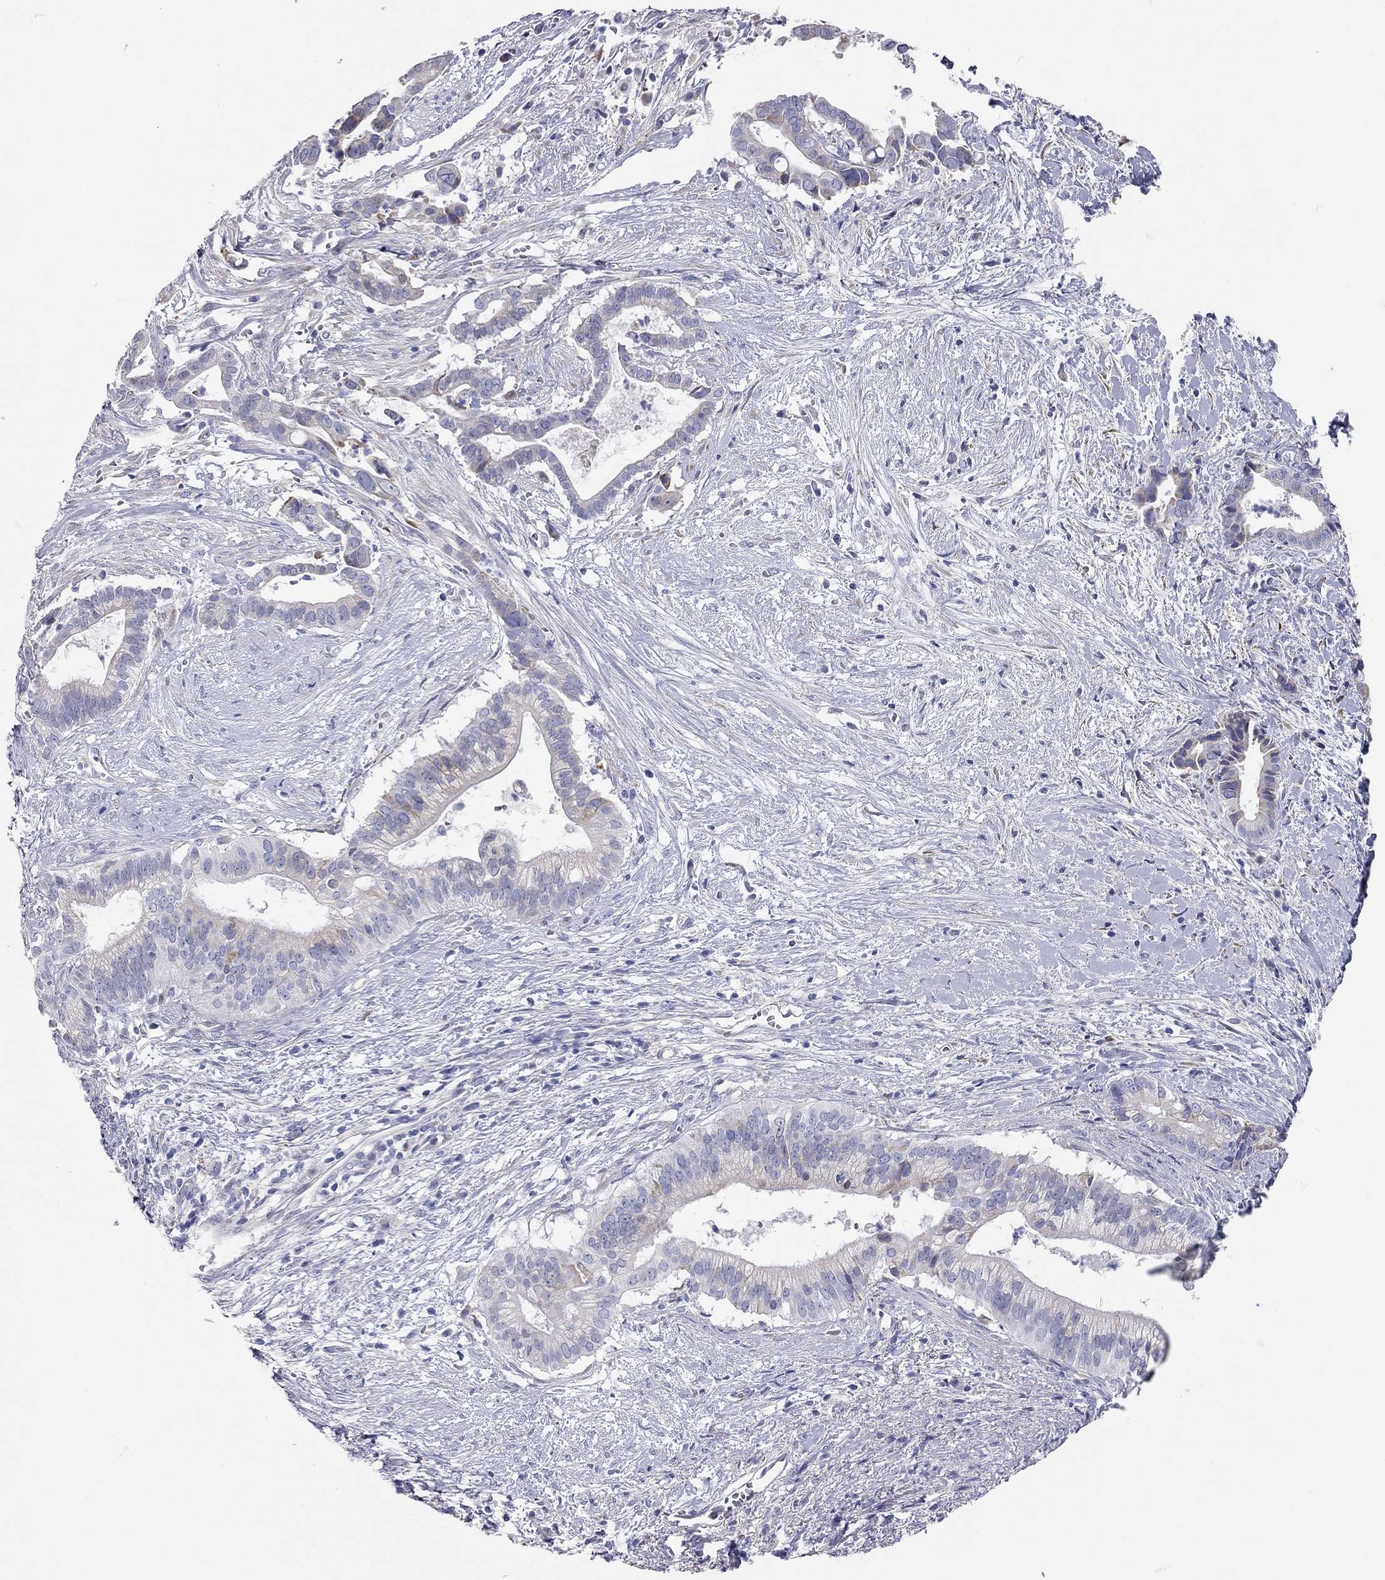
{"staining": {"intensity": "moderate", "quantity": "<25%", "location": "cytoplasmic/membranous"}, "tissue": "pancreatic cancer", "cell_type": "Tumor cells", "image_type": "cancer", "snomed": [{"axis": "morphology", "description": "Adenocarcinoma, NOS"}, {"axis": "topography", "description": "Pancreas"}], "caption": "DAB immunohistochemical staining of human pancreatic cancer (adenocarcinoma) shows moderate cytoplasmic/membranous protein expression in about <25% of tumor cells.", "gene": "XAGE2", "patient": {"sex": "male", "age": 61}}